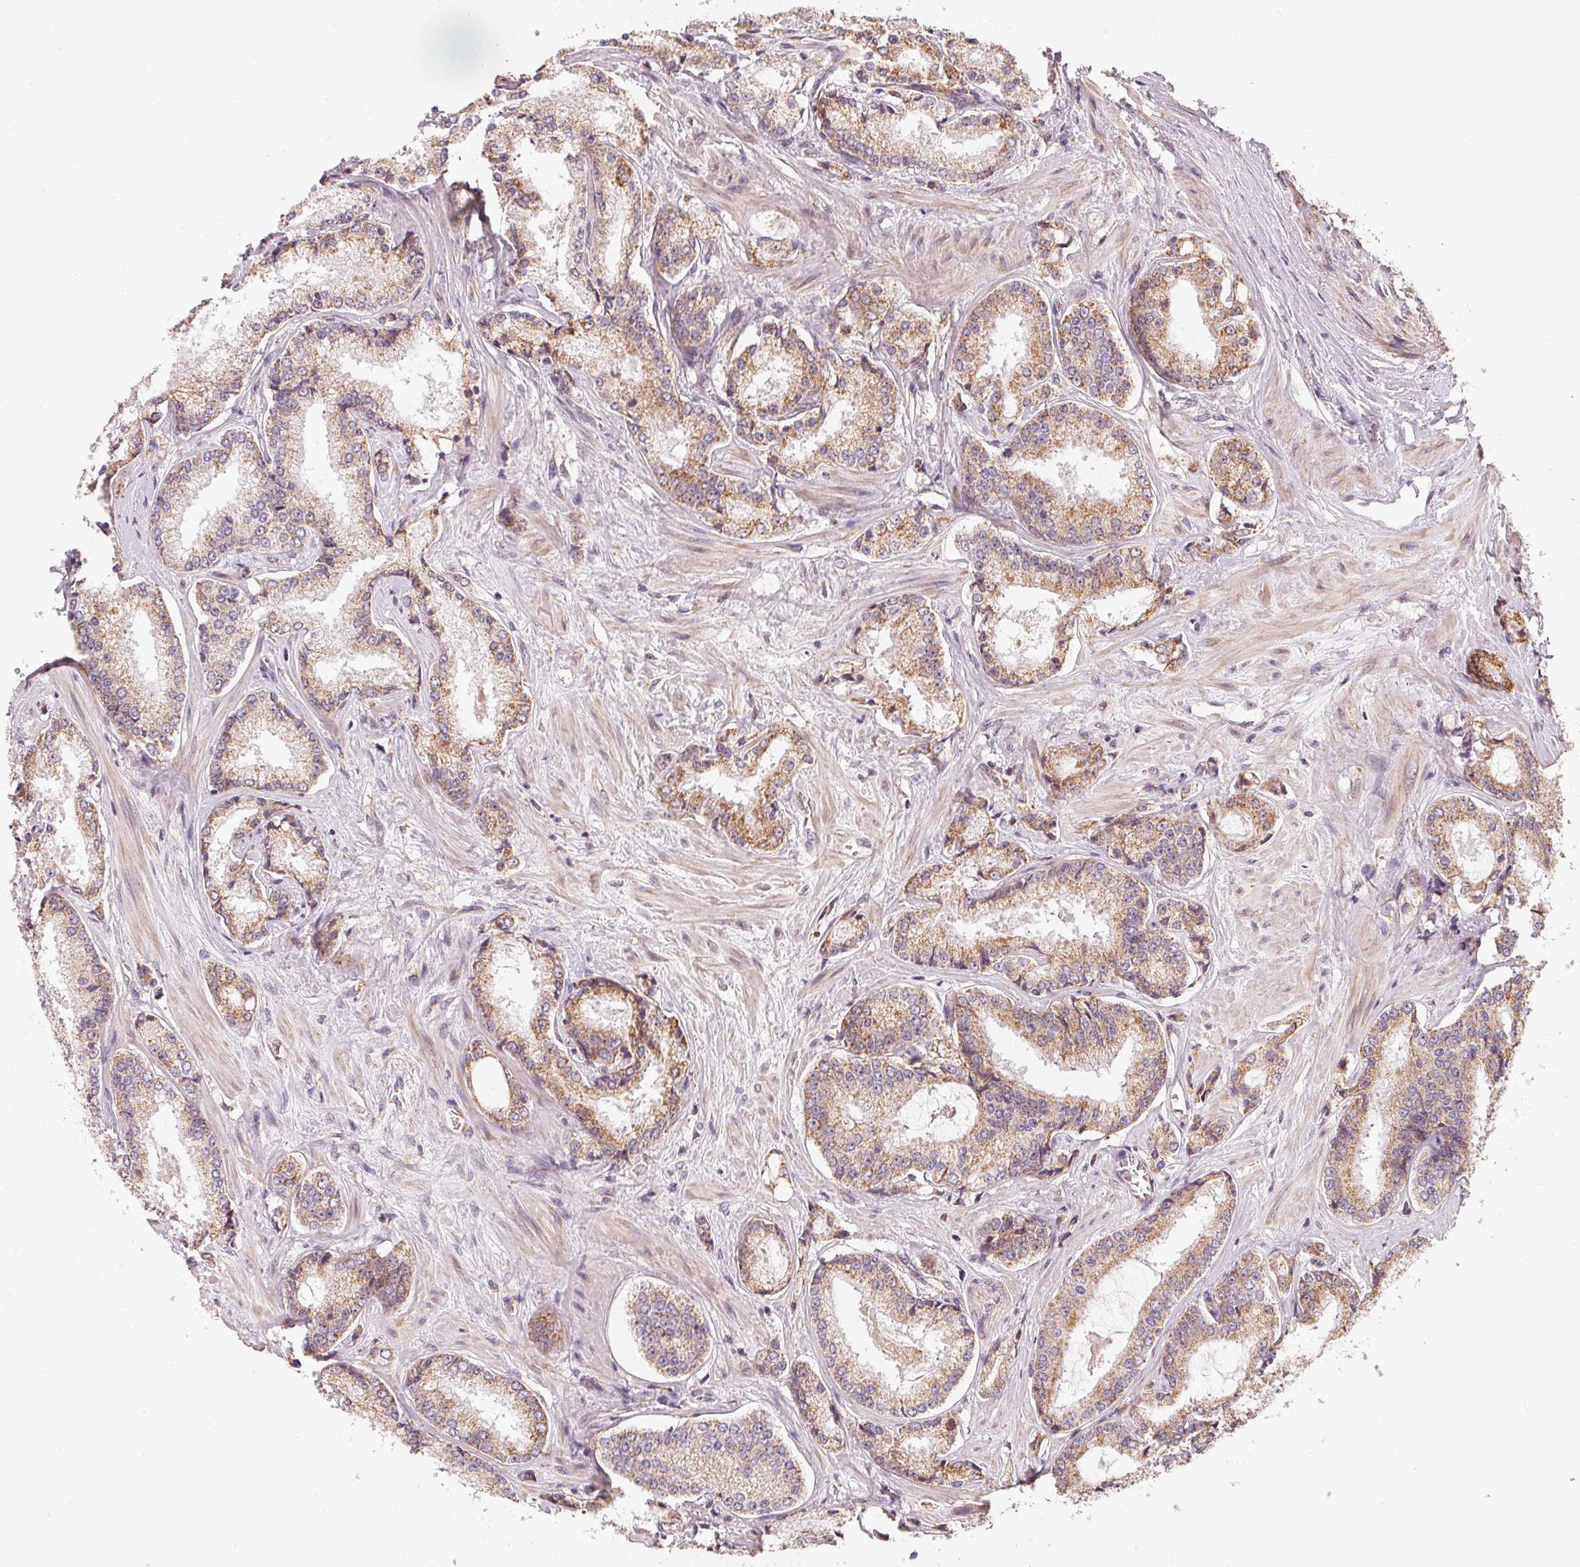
{"staining": {"intensity": "moderate", "quantity": ">75%", "location": "cytoplasmic/membranous"}, "tissue": "prostate cancer", "cell_type": "Tumor cells", "image_type": "cancer", "snomed": [{"axis": "morphology", "description": "Adenocarcinoma, Low grade"}, {"axis": "topography", "description": "Prostate"}], "caption": "Prostate low-grade adenocarcinoma stained for a protein demonstrates moderate cytoplasmic/membranous positivity in tumor cells. The staining was performed using DAB (3,3'-diaminobenzidine) to visualize the protein expression in brown, while the nuclei were stained in blue with hematoxylin (Magnification: 20x).", "gene": "MATCAP1", "patient": {"sex": "male", "age": 56}}